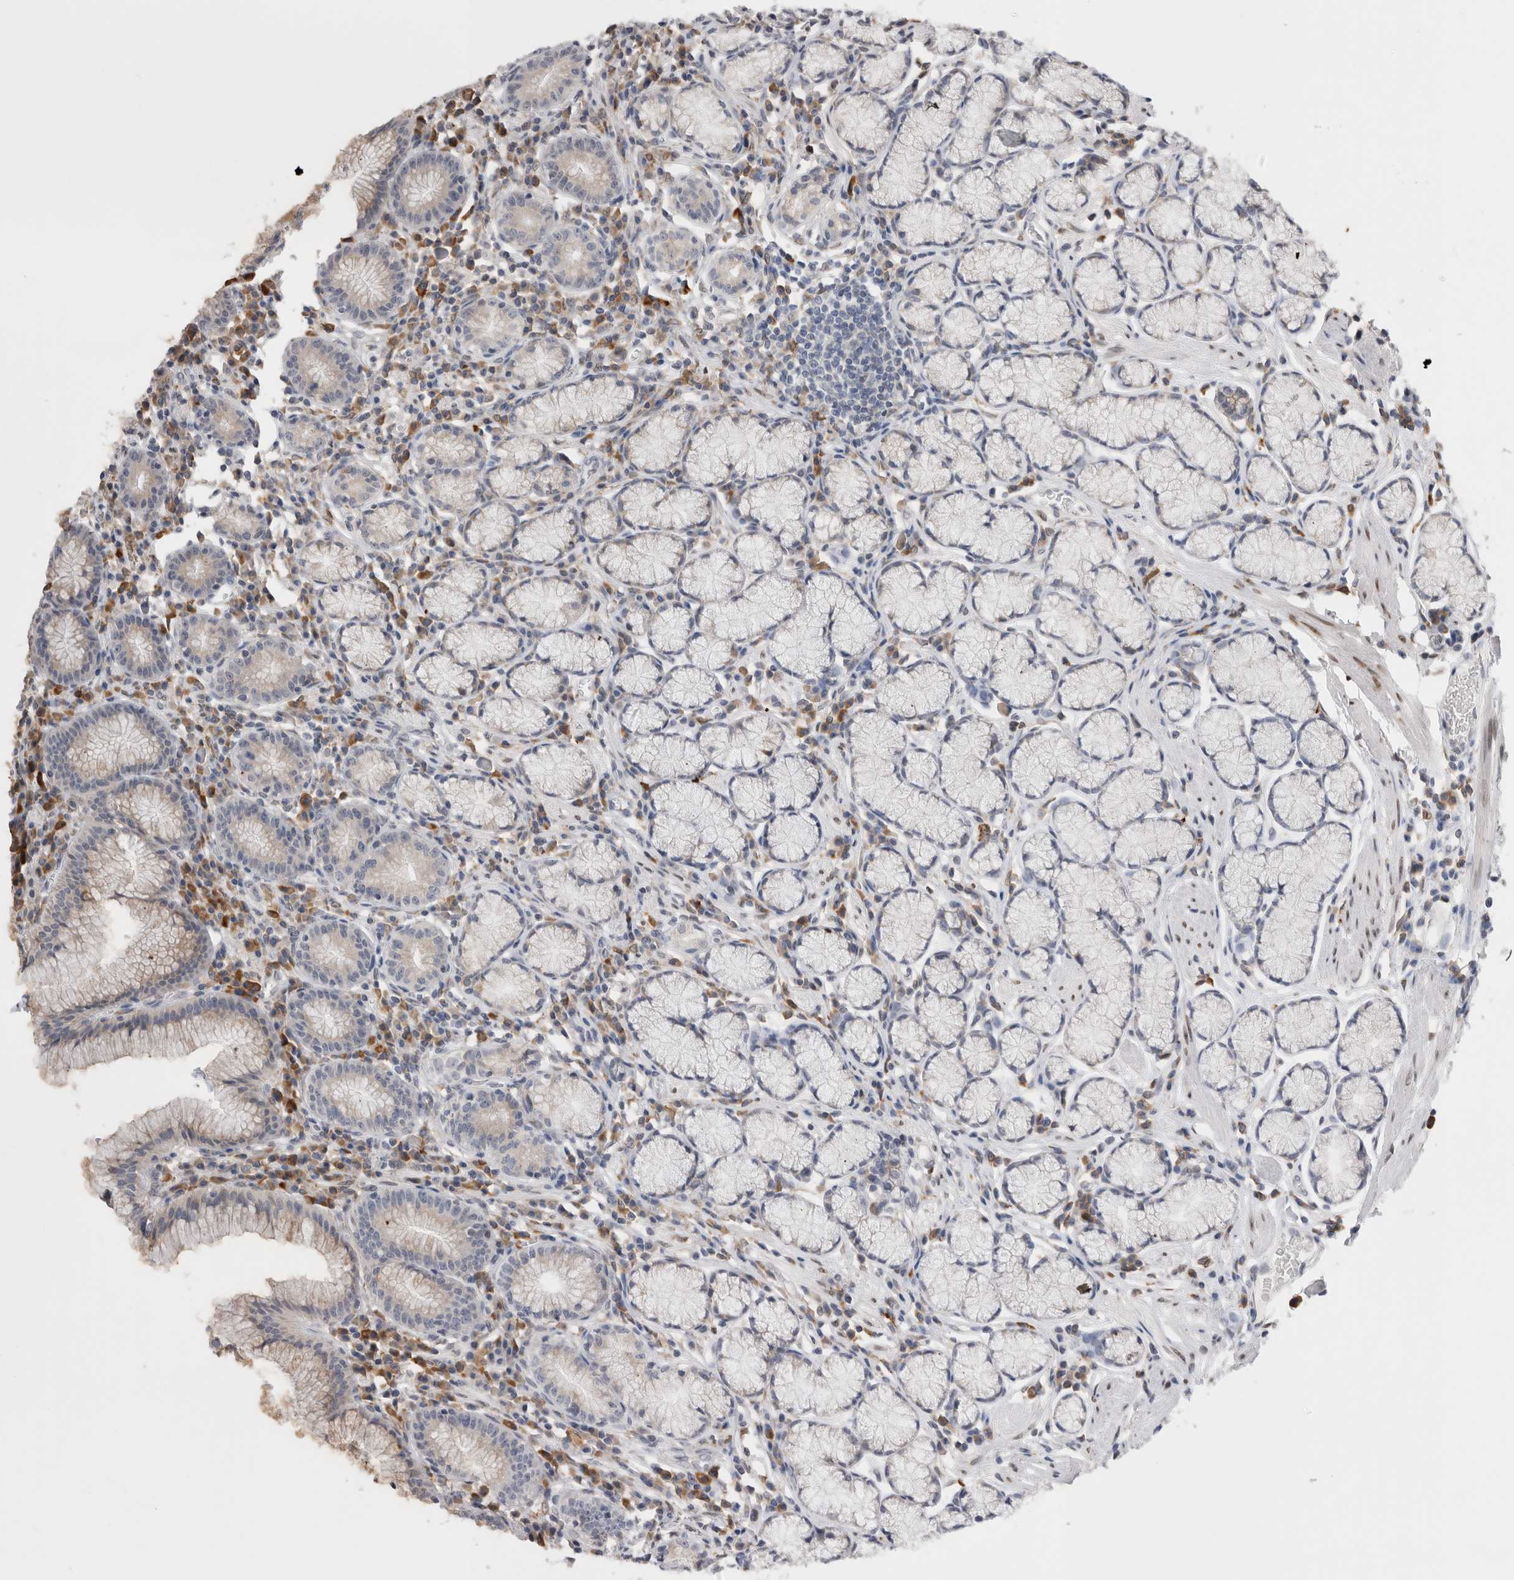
{"staining": {"intensity": "weak", "quantity": "<25%", "location": "cytoplasmic/membranous"}, "tissue": "stomach", "cell_type": "Glandular cells", "image_type": "normal", "snomed": [{"axis": "morphology", "description": "Normal tissue, NOS"}, {"axis": "topography", "description": "Stomach"}], "caption": "This is a photomicrograph of immunohistochemistry (IHC) staining of benign stomach, which shows no staining in glandular cells. Nuclei are stained in blue.", "gene": "VCPIP1", "patient": {"sex": "male", "age": 55}}